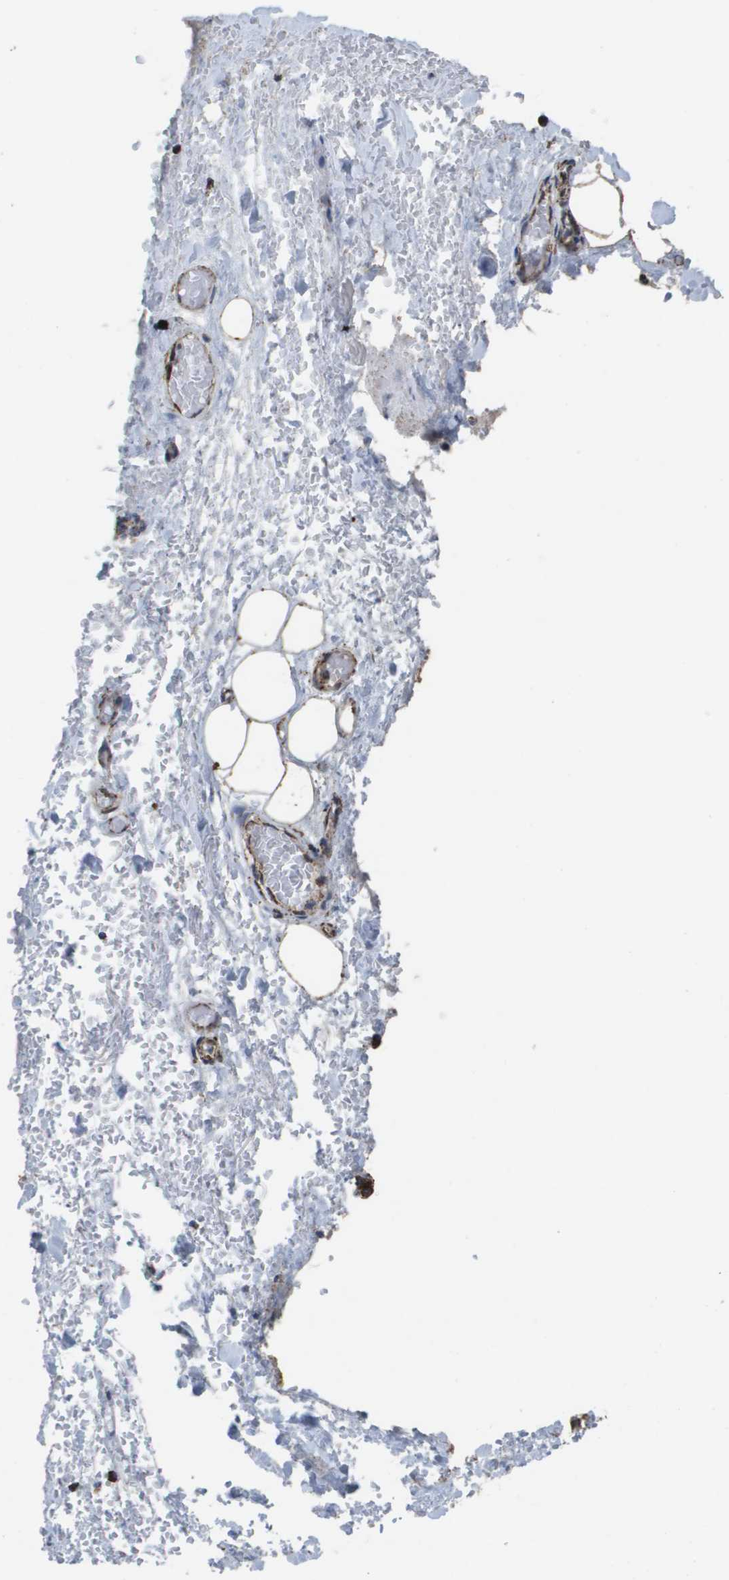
{"staining": {"intensity": "moderate", "quantity": ">75%", "location": "cytoplasmic/membranous"}, "tissue": "adipose tissue", "cell_type": "Adipocytes", "image_type": "normal", "snomed": [{"axis": "morphology", "description": "Normal tissue, NOS"}, {"axis": "morphology", "description": "Adenocarcinoma, NOS"}, {"axis": "topography", "description": "Esophagus"}], "caption": "An immunohistochemistry histopathology image of benign tissue is shown. Protein staining in brown shows moderate cytoplasmic/membranous positivity in adipose tissue within adipocytes.", "gene": "HSPE1", "patient": {"sex": "male", "age": 62}}